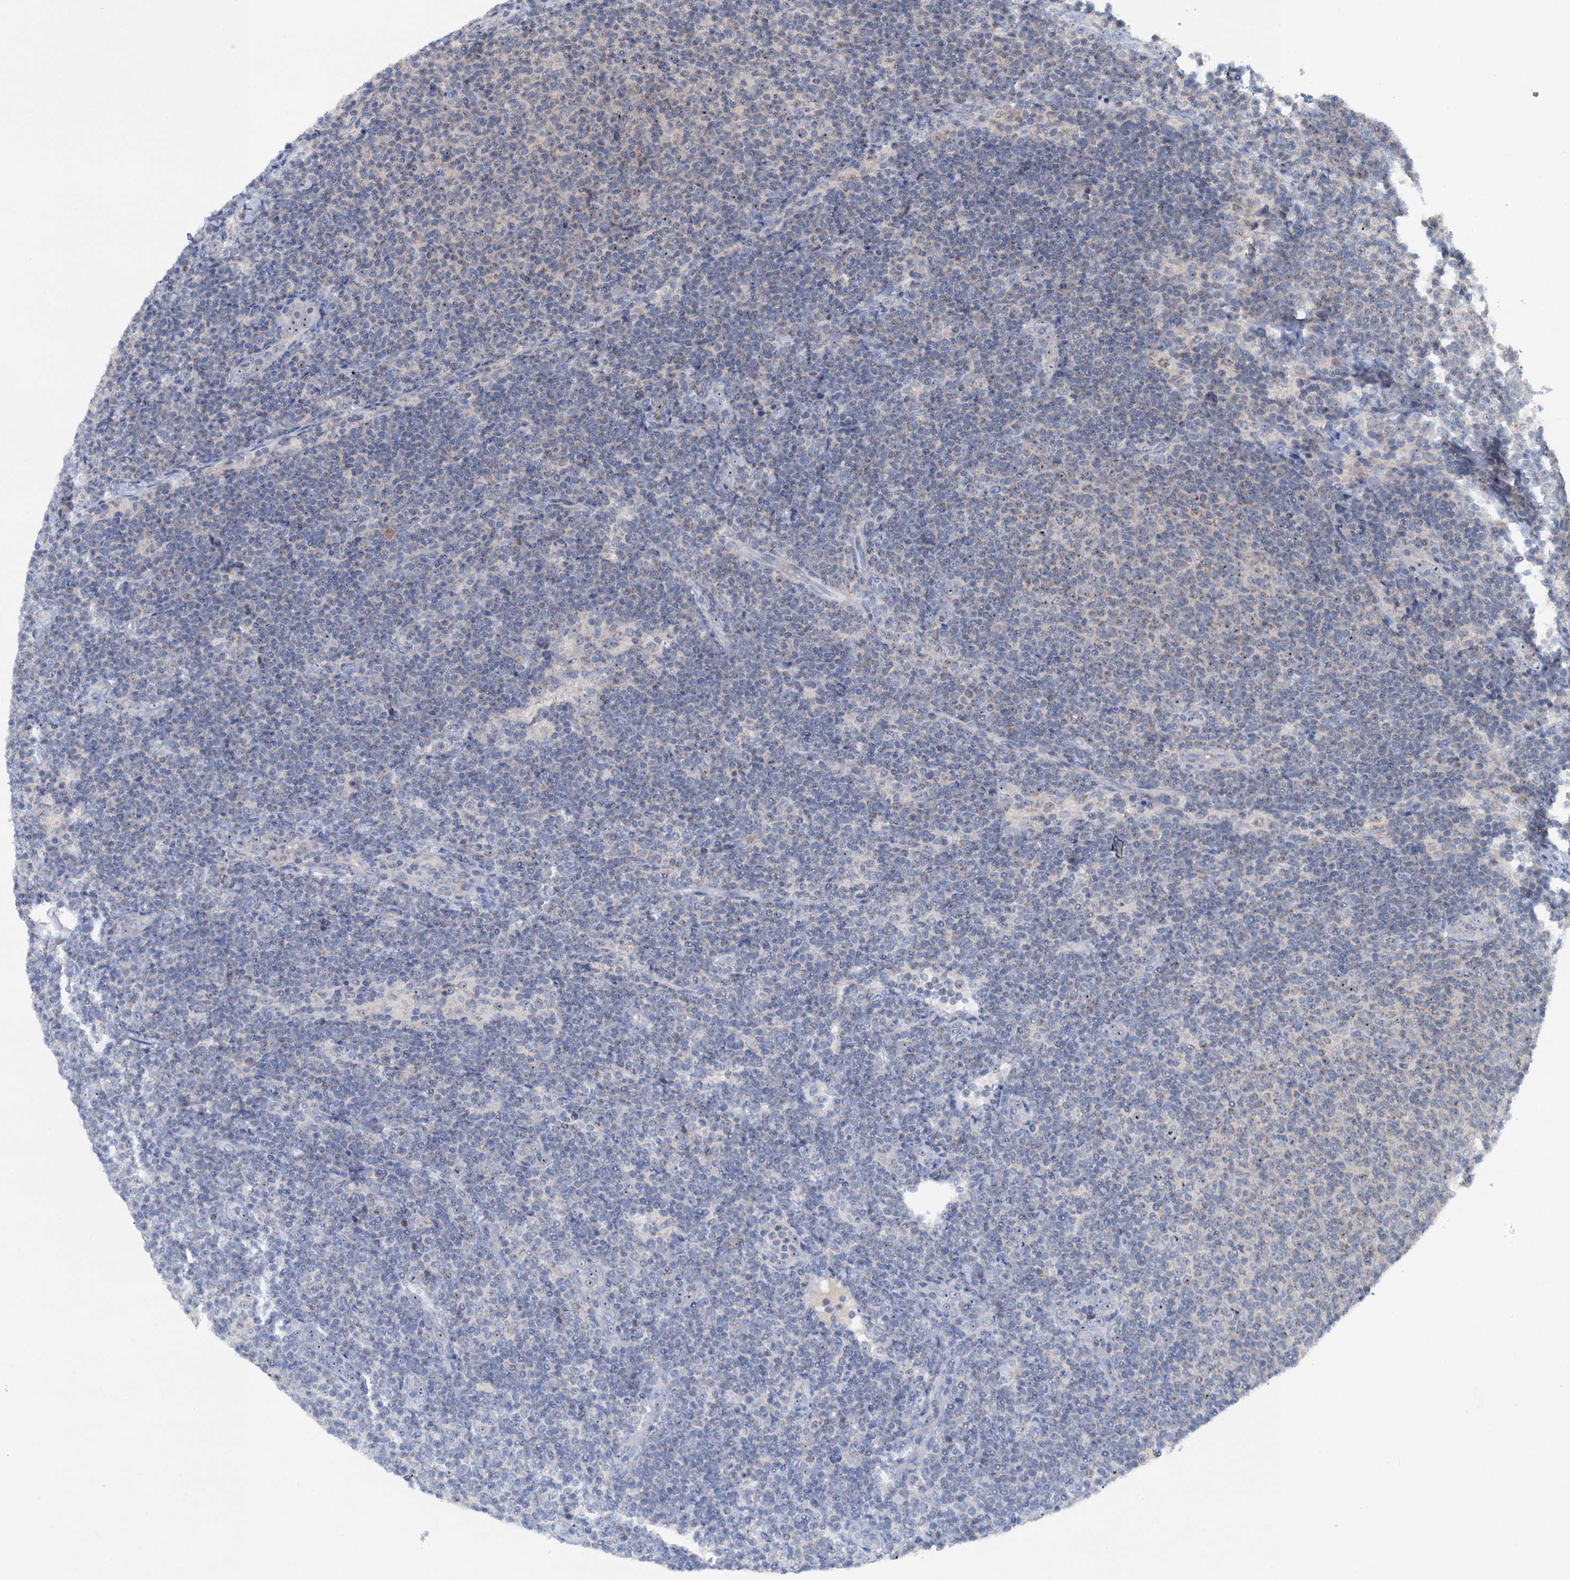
{"staining": {"intensity": "moderate", "quantity": "<25%", "location": "nuclear"}, "tissue": "lymphoma", "cell_type": "Tumor cells", "image_type": "cancer", "snomed": [{"axis": "morphology", "description": "Malignant lymphoma, non-Hodgkin's type, Low grade"}, {"axis": "topography", "description": "Lymph node"}], "caption": "An immunohistochemistry (IHC) photomicrograph of tumor tissue is shown. Protein staining in brown shows moderate nuclear positivity in malignant lymphoma, non-Hodgkin's type (low-grade) within tumor cells. The protein is shown in brown color, while the nuclei are stained blue.", "gene": "HTR3B", "patient": {"sex": "male", "age": 66}}